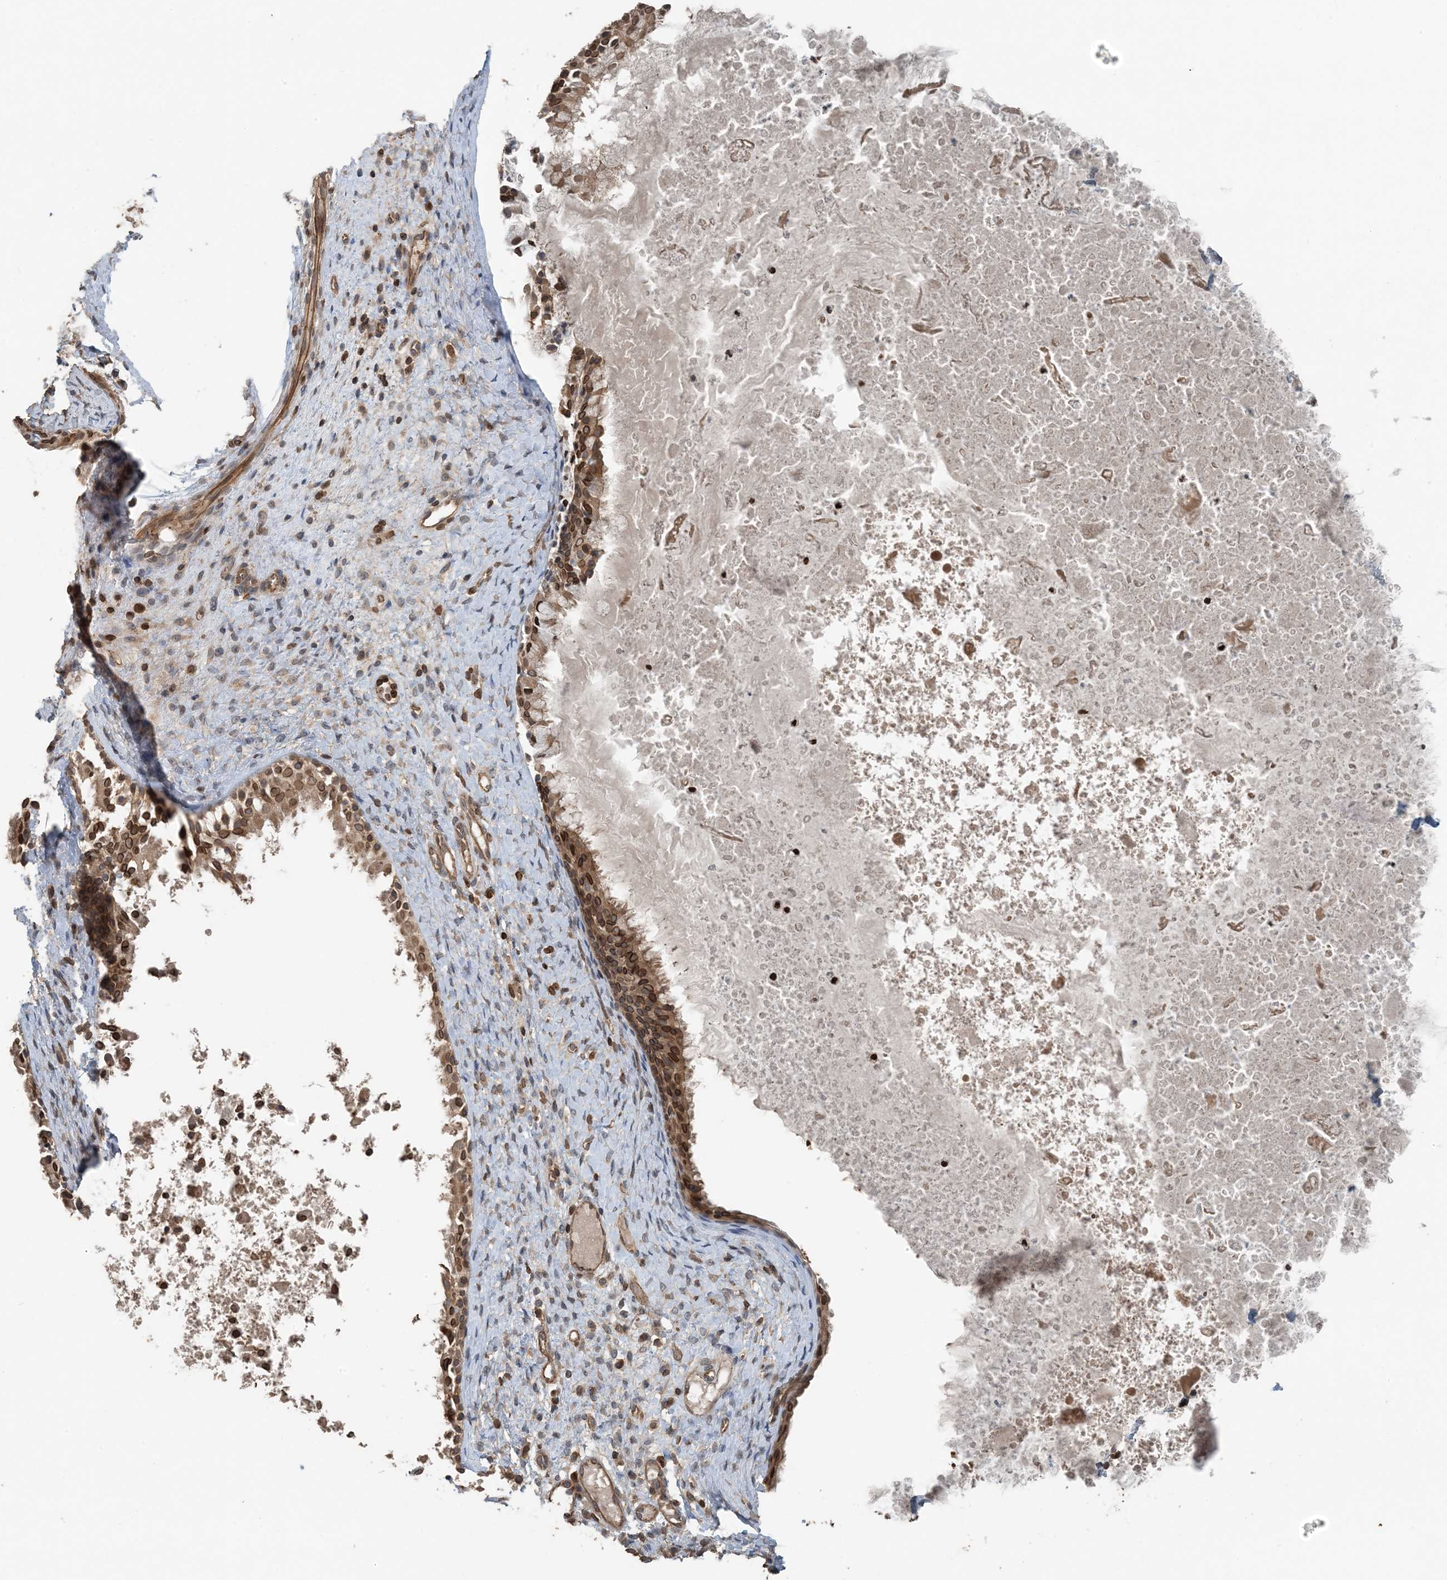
{"staining": {"intensity": "strong", "quantity": ">75%", "location": "cytoplasmic/membranous,nuclear"}, "tissue": "nasopharynx", "cell_type": "Respiratory epithelial cells", "image_type": "normal", "snomed": [{"axis": "morphology", "description": "Normal tissue, NOS"}, {"axis": "topography", "description": "Nasopharynx"}], "caption": "Brown immunohistochemical staining in benign human nasopharynx displays strong cytoplasmic/membranous,nuclear staining in approximately >75% of respiratory epithelial cells.", "gene": "ZFAND2B", "patient": {"sex": "male", "age": 22}}